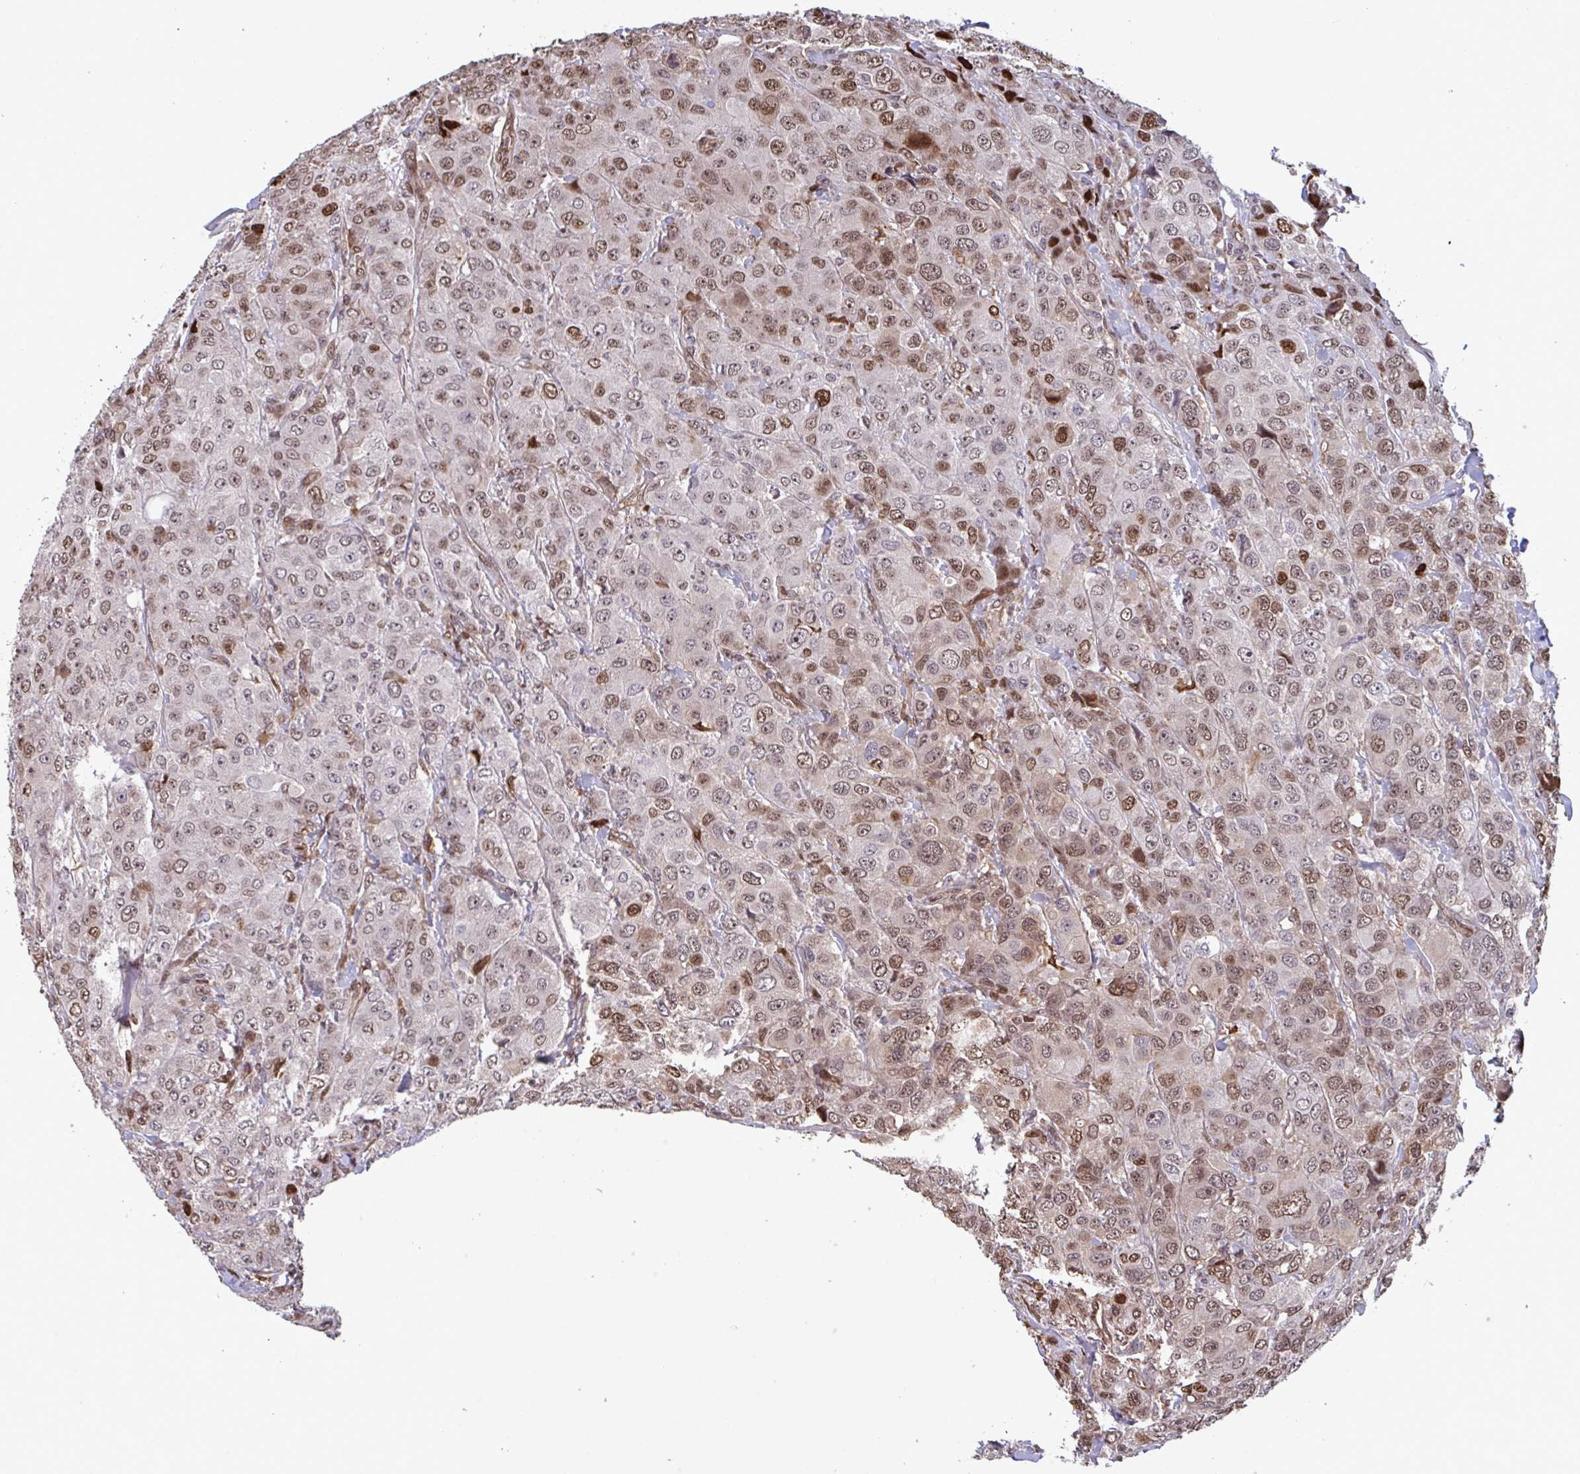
{"staining": {"intensity": "moderate", "quantity": ">75%", "location": "nuclear"}, "tissue": "breast cancer", "cell_type": "Tumor cells", "image_type": "cancer", "snomed": [{"axis": "morphology", "description": "Duct carcinoma"}, {"axis": "topography", "description": "Breast"}], "caption": "Human breast cancer (invasive ductal carcinoma) stained with a brown dye displays moderate nuclear positive staining in approximately >75% of tumor cells.", "gene": "PELI2", "patient": {"sex": "female", "age": 43}}